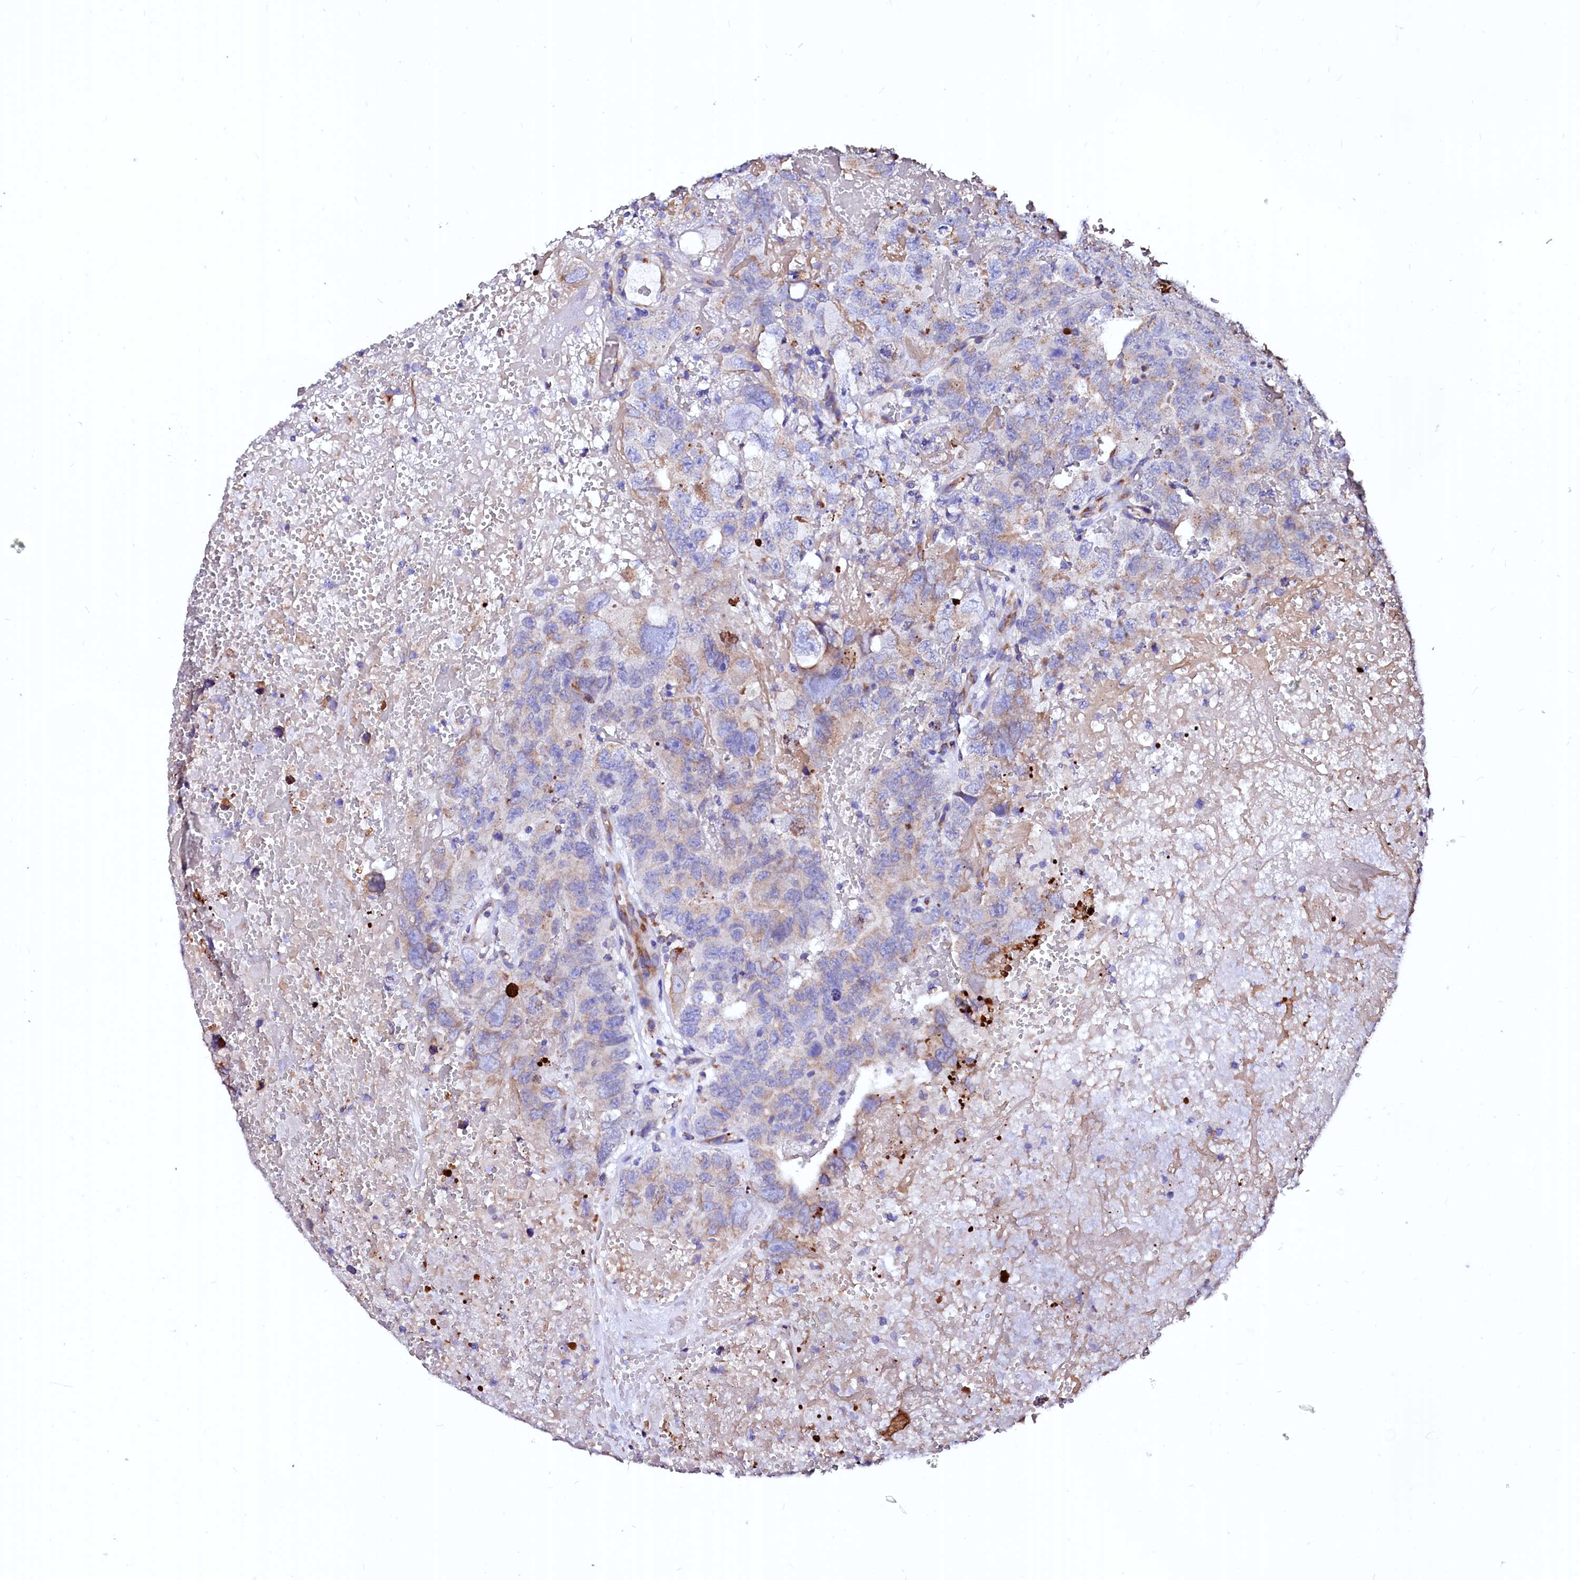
{"staining": {"intensity": "weak", "quantity": "<25%", "location": "cytoplasmic/membranous"}, "tissue": "testis cancer", "cell_type": "Tumor cells", "image_type": "cancer", "snomed": [{"axis": "morphology", "description": "Carcinoma, Embryonal, NOS"}, {"axis": "topography", "description": "Testis"}], "caption": "Tumor cells show no significant protein positivity in testis cancer (embryonal carcinoma). (IHC, brightfield microscopy, high magnification).", "gene": "LMAN1", "patient": {"sex": "male", "age": 45}}